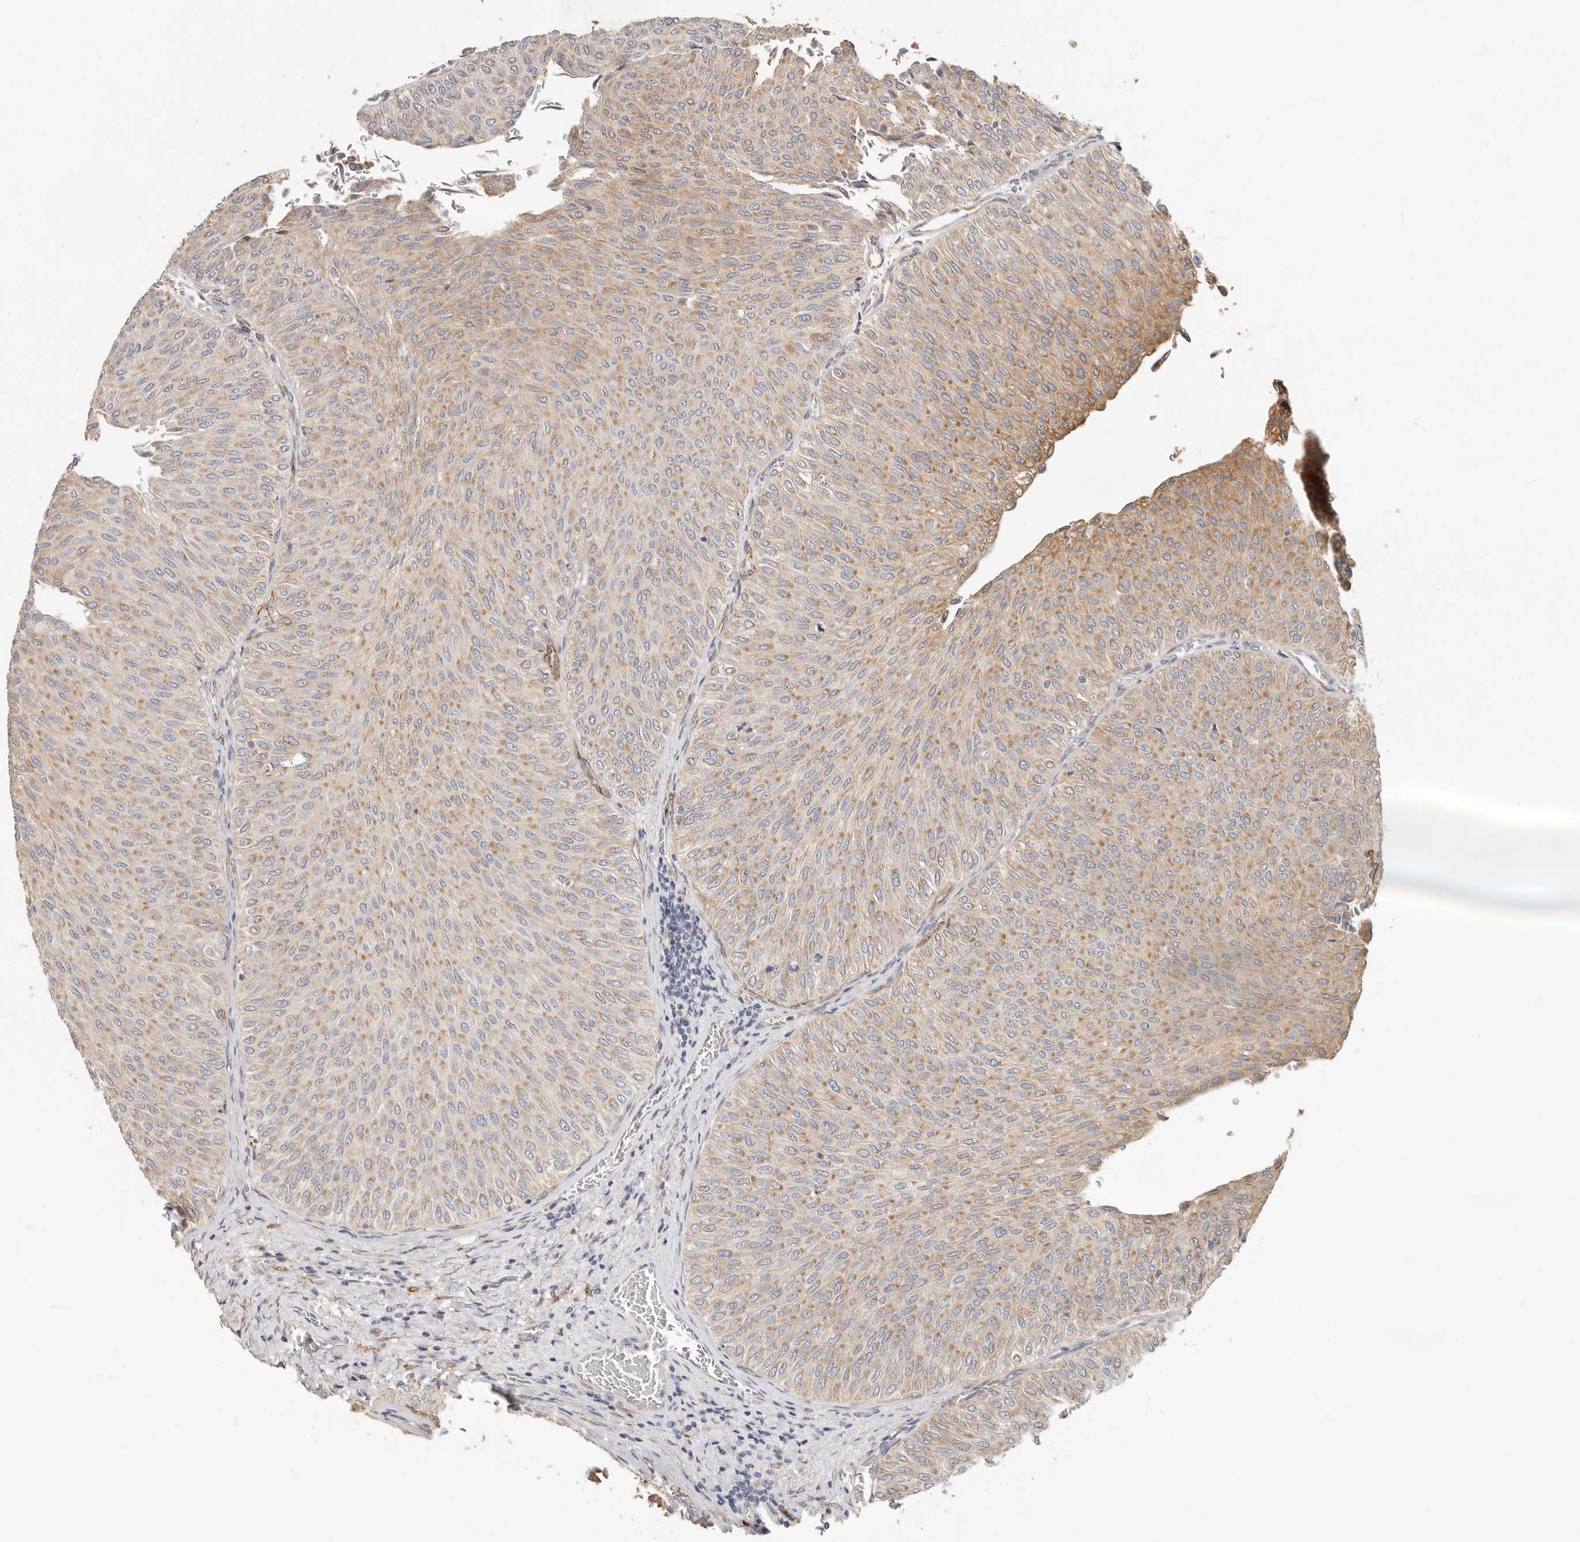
{"staining": {"intensity": "moderate", "quantity": ">75%", "location": "cytoplasmic/membranous"}, "tissue": "urothelial cancer", "cell_type": "Tumor cells", "image_type": "cancer", "snomed": [{"axis": "morphology", "description": "Urothelial carcinoma, Low grade"}, {"axis": "topography", "description": "Urinary bladder"}], "caption": "Protein expression analysis of human urothelial cancer reveals moderate cytoplasmic/membranous positivity in approximately >75% of tumor cells.", "gene": "SPRING1", "patient": {"sex": "male", "age": 78}}